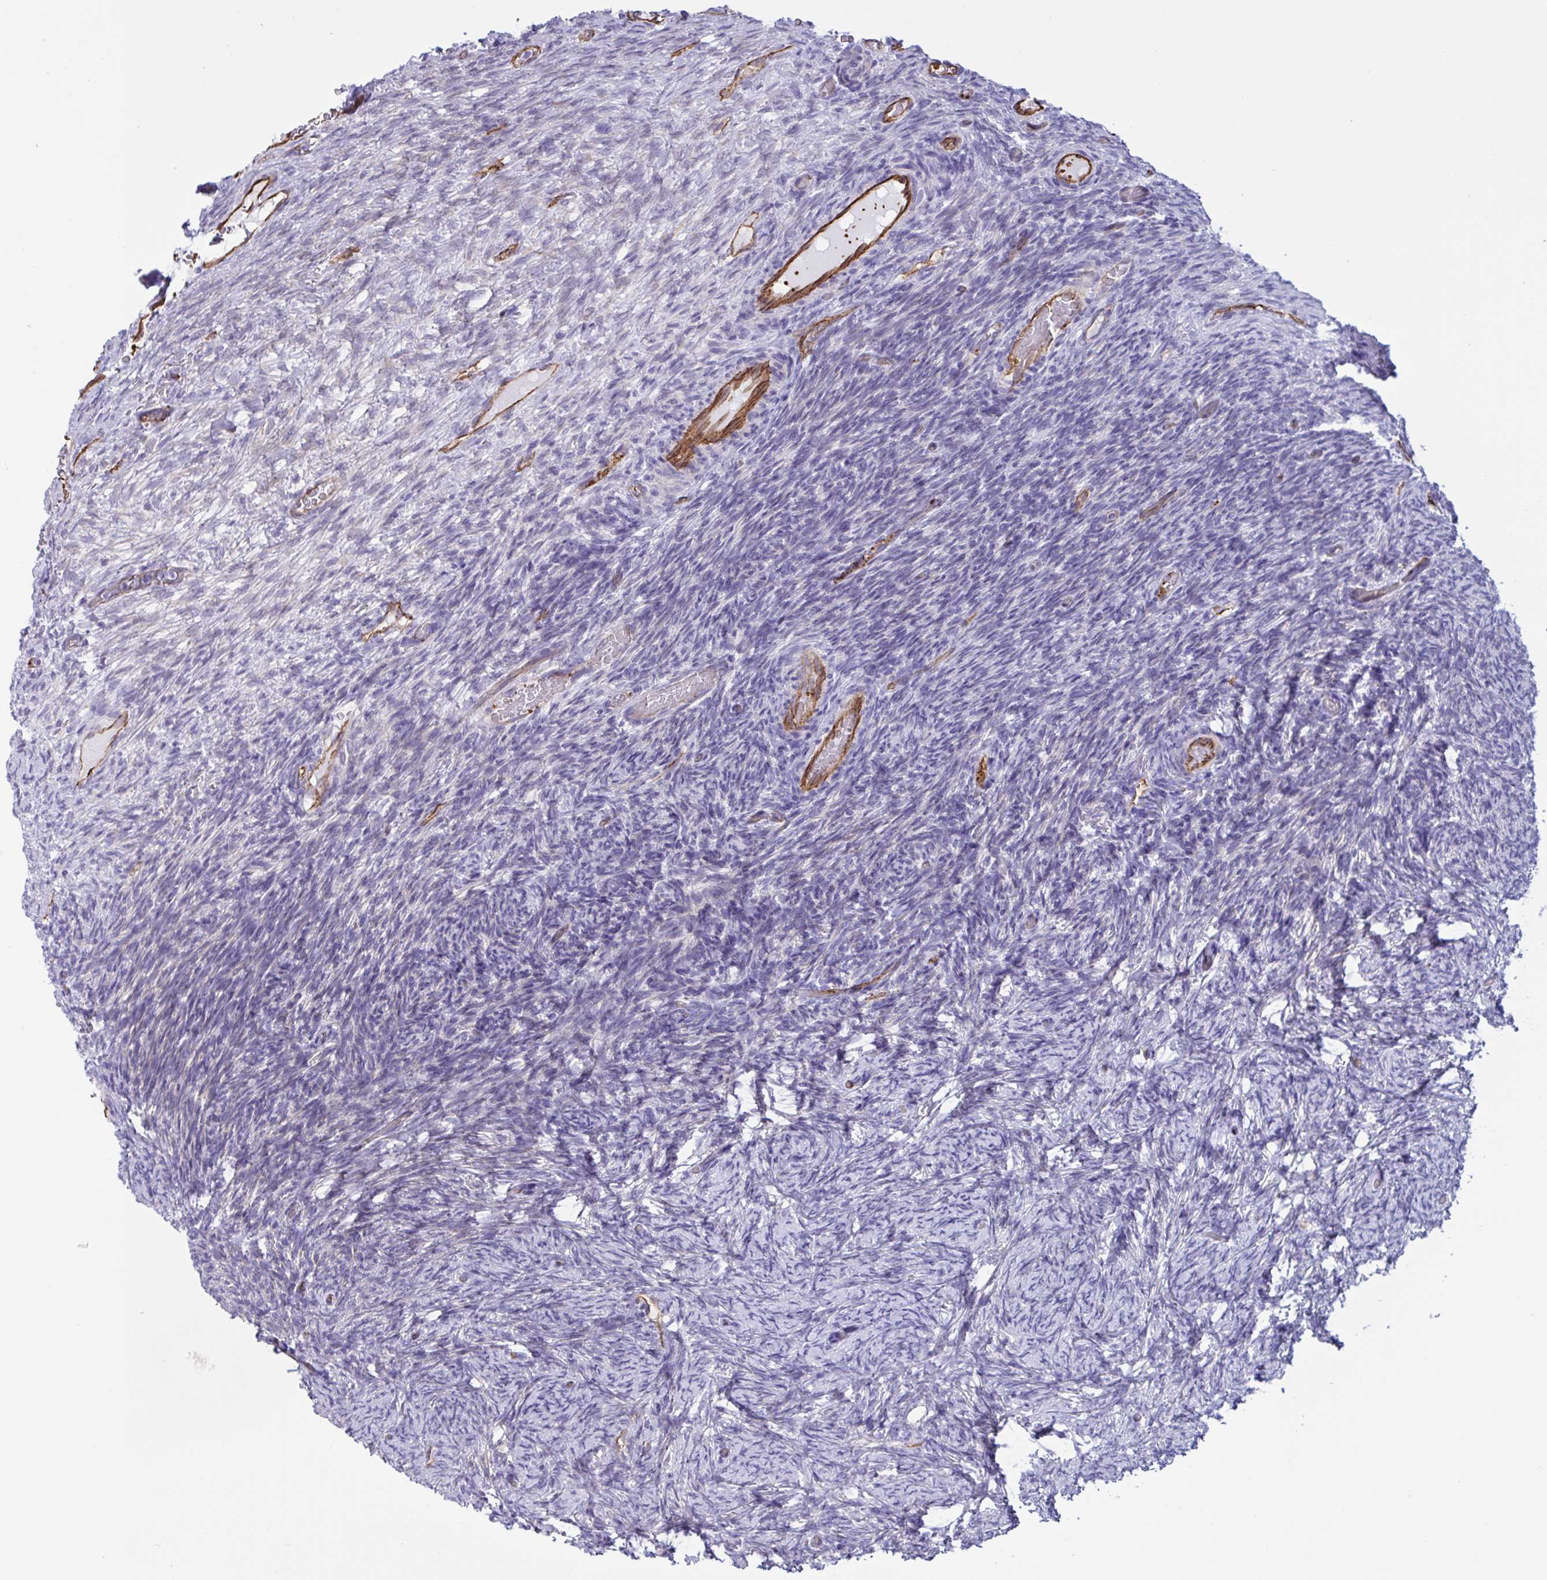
{"staining": {"intensity": "negative", "quantity": "none", "location": "none"}, "tissue": "ovary", "cell_type": "Follicle cells", "image_type": "normal", "snomed": [{"axis": "morphology", "description": "Normal tissue, NOS"}, {"axis": "topography", "description": "Ovary"}], "caption": "Protein analysis of normal ovary exhibits no significant staining in follicle cells.", "gene": "RPL22L1", "patient": {"sex": "female", "age": 34}}